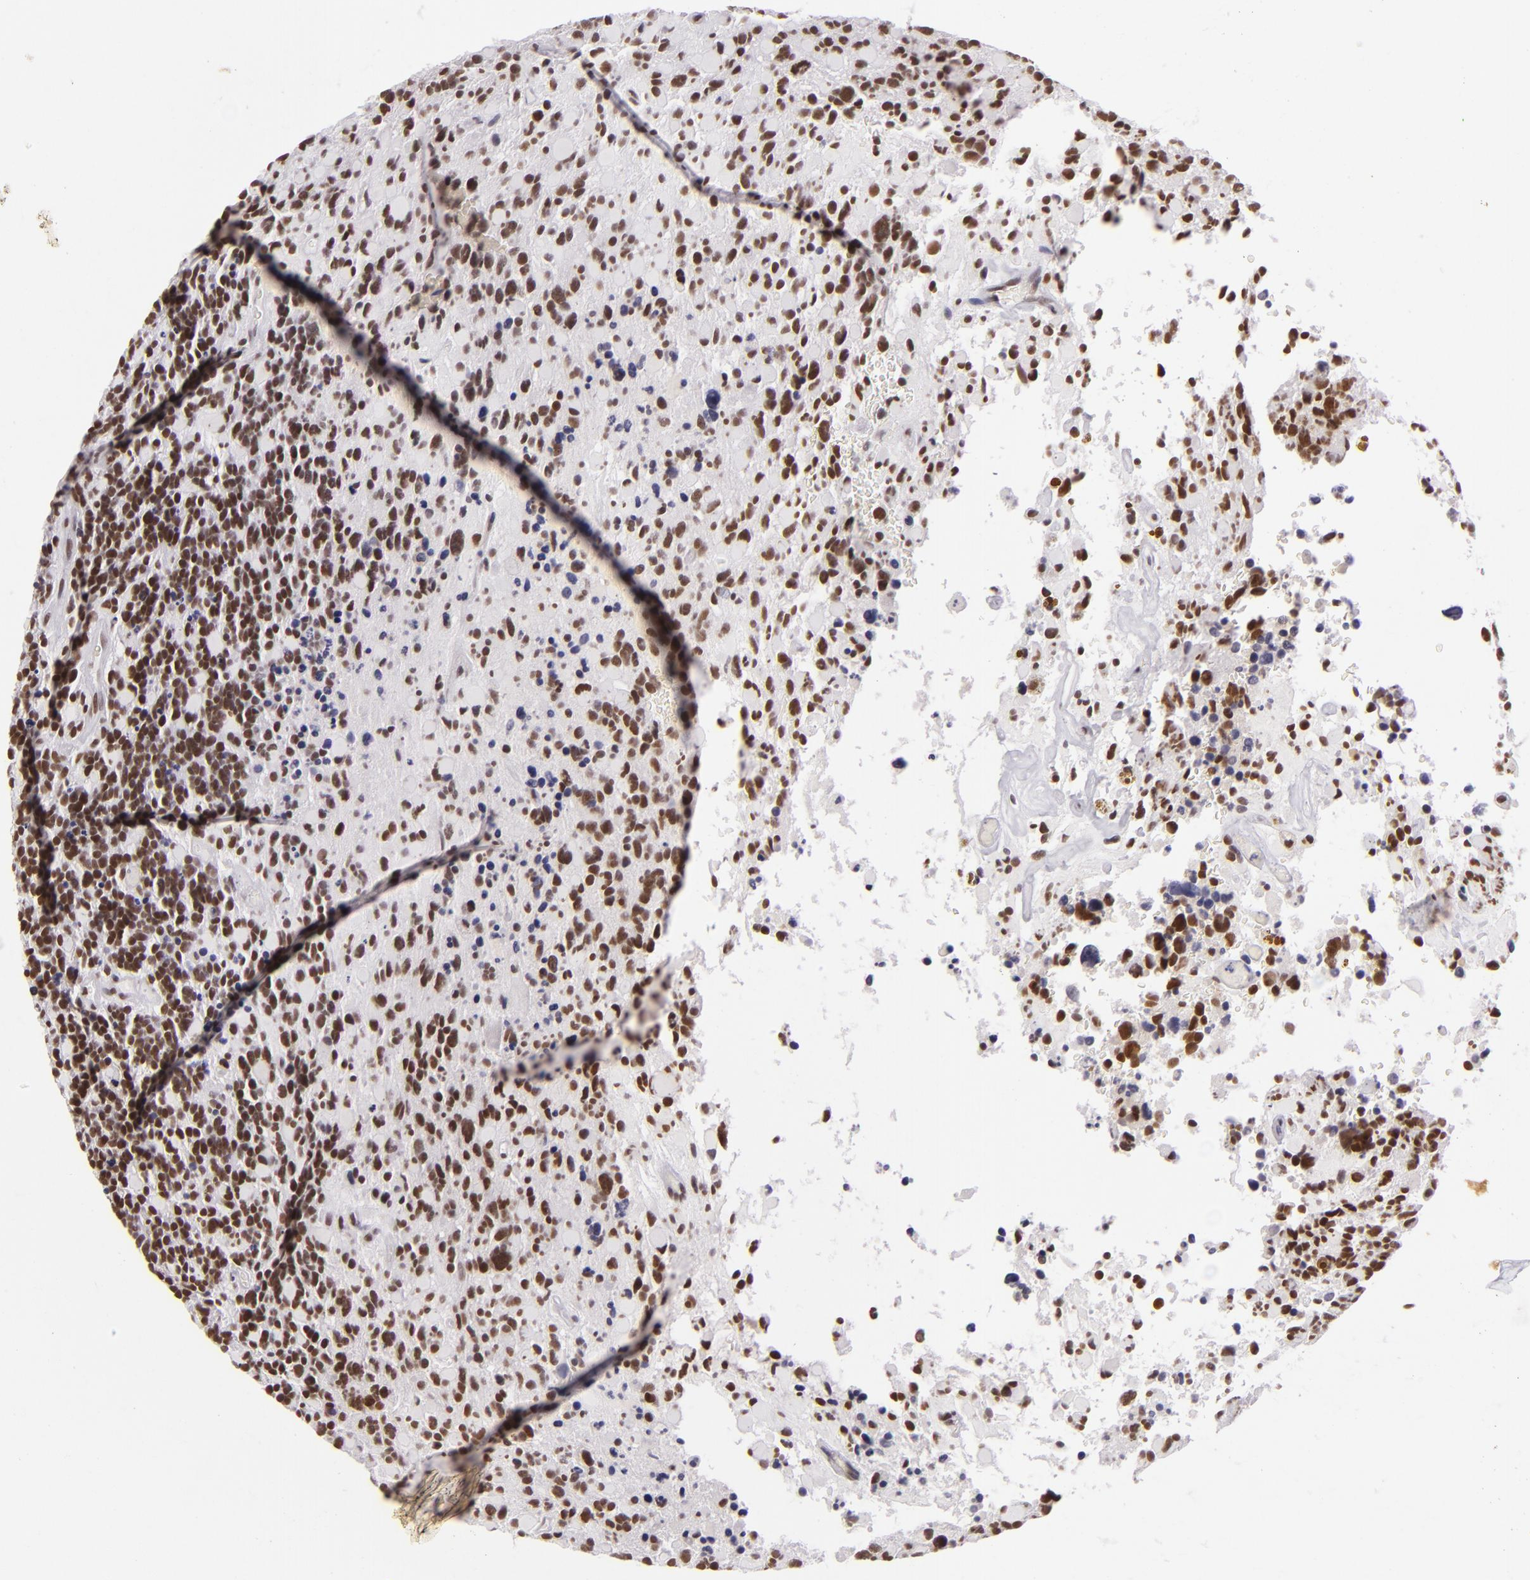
{"staining": {"intensity": "moderate", "quantity": ">75%", "location": "nuclear"}, "tissue": "glioma", "cell_type": "Tumor cells", "image_type": "cancer", "snomed": [{"axis": "morphology", "description": "Glioma, malignant, High grade"}, {"axis": "topography", "description": "Brain"}], "caption": "Immunohistochemistry (IHC) image of malignant high-grade glioma stained for a protein (brown), which demonstrates medium levels of moderate nuclear staining in about >75% of tumor cells.", "gene": "BRD8", "patient": {"sex": "female", "age": 37}}